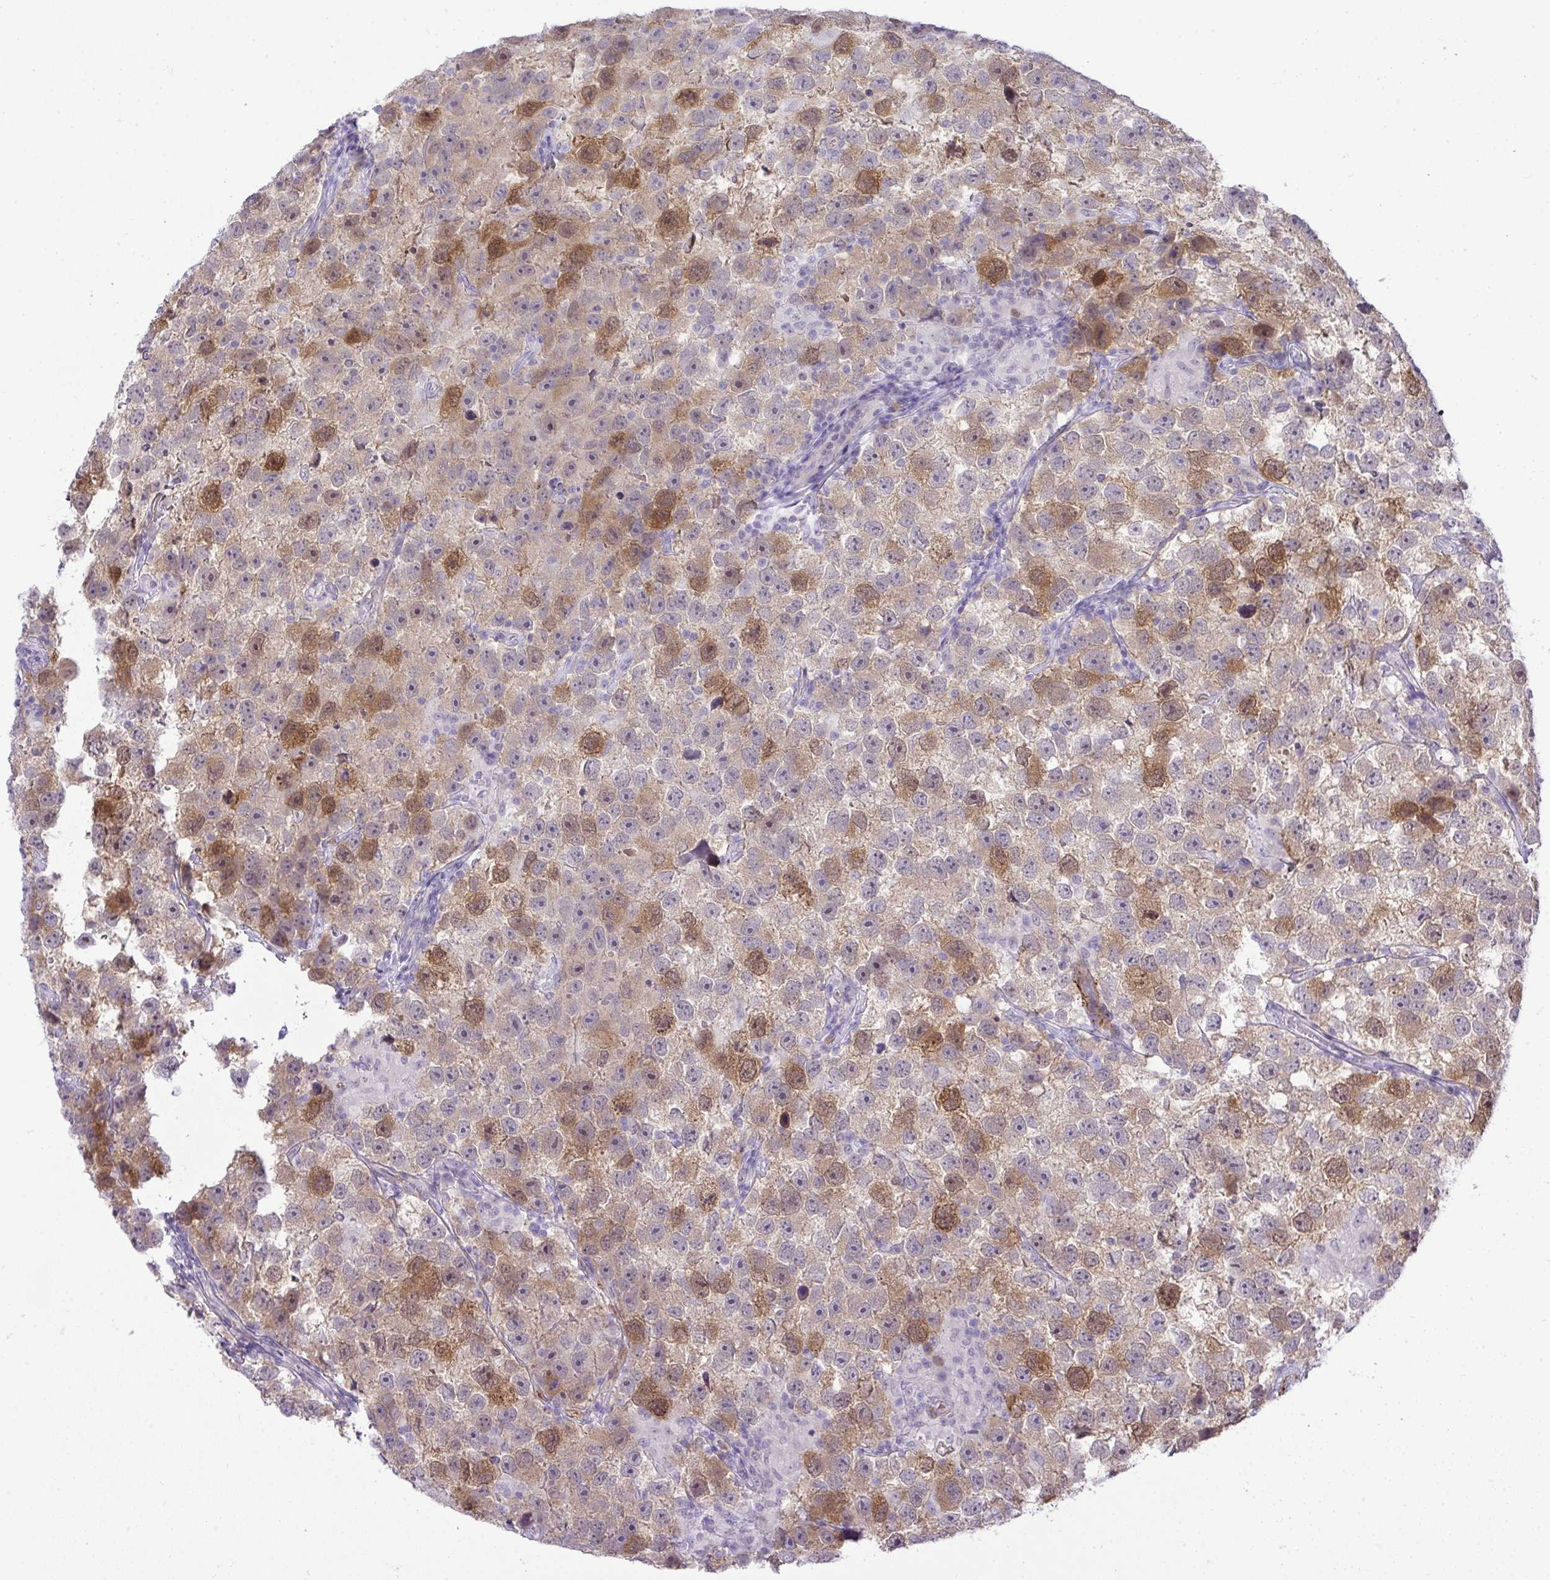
{"staining": {"intensity": "moderate", "quantity": "<25%", "location": "cytoplasmic/membranous,nuclear"}, "tissue": "testis cancer", "cell_type": "Tumor cells", "image_type": "cancer", "snomed": [{"axis": "morphology", "description": "Seminoma, NOS"}, {"axis": "topography", "description": "Testis"}], "caption": "Moderate cytoplasmic/membranous and nuclear protein positivity is identified in approximately <25% of tumor cells in seminoma (testis).", "gene": "UBE2S", "patient": {"sex": "male", "age": 26}}